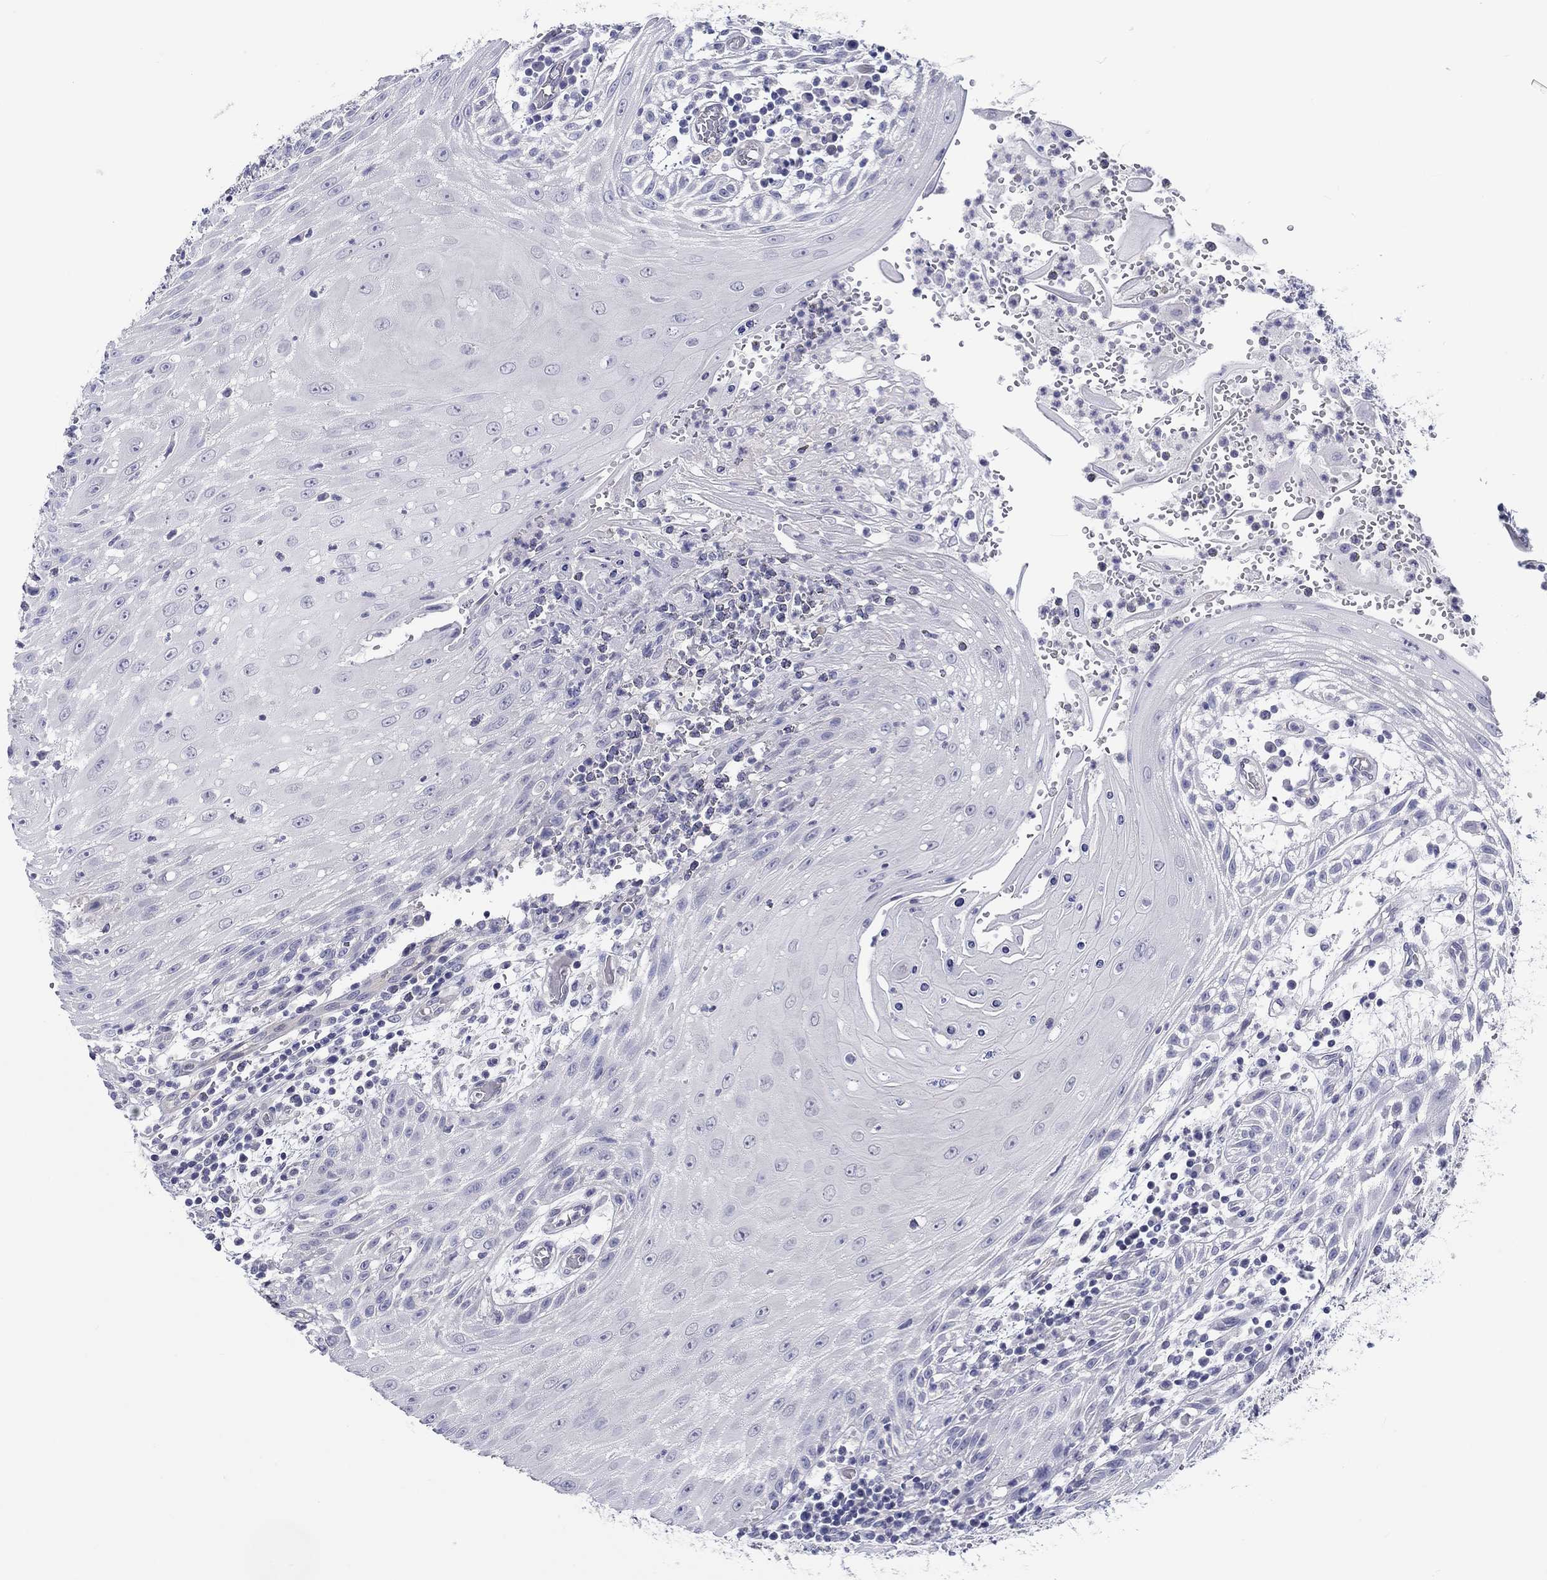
{"staining": {"intensity": "negative", "quantity": "none", "location": "none"}, "tissue": "head and neck cancer", "cell_type": "Tumor cells", "image_type": "cancer", "snomed": [{"axis": "morphology", "description": "Squamous cell carcinoma, NOS"}, {"axis": "topography", "description": "Oral tissue"}, {"axis": "topography", "description": "Head-Neck"}], "caption": "The immunohistochemistry photomicrograph has no significant staining in tumor cells of head and neck cancer tissue.", "gene": "CRYGD", "patient": {"sex": "male", "age": 58}}